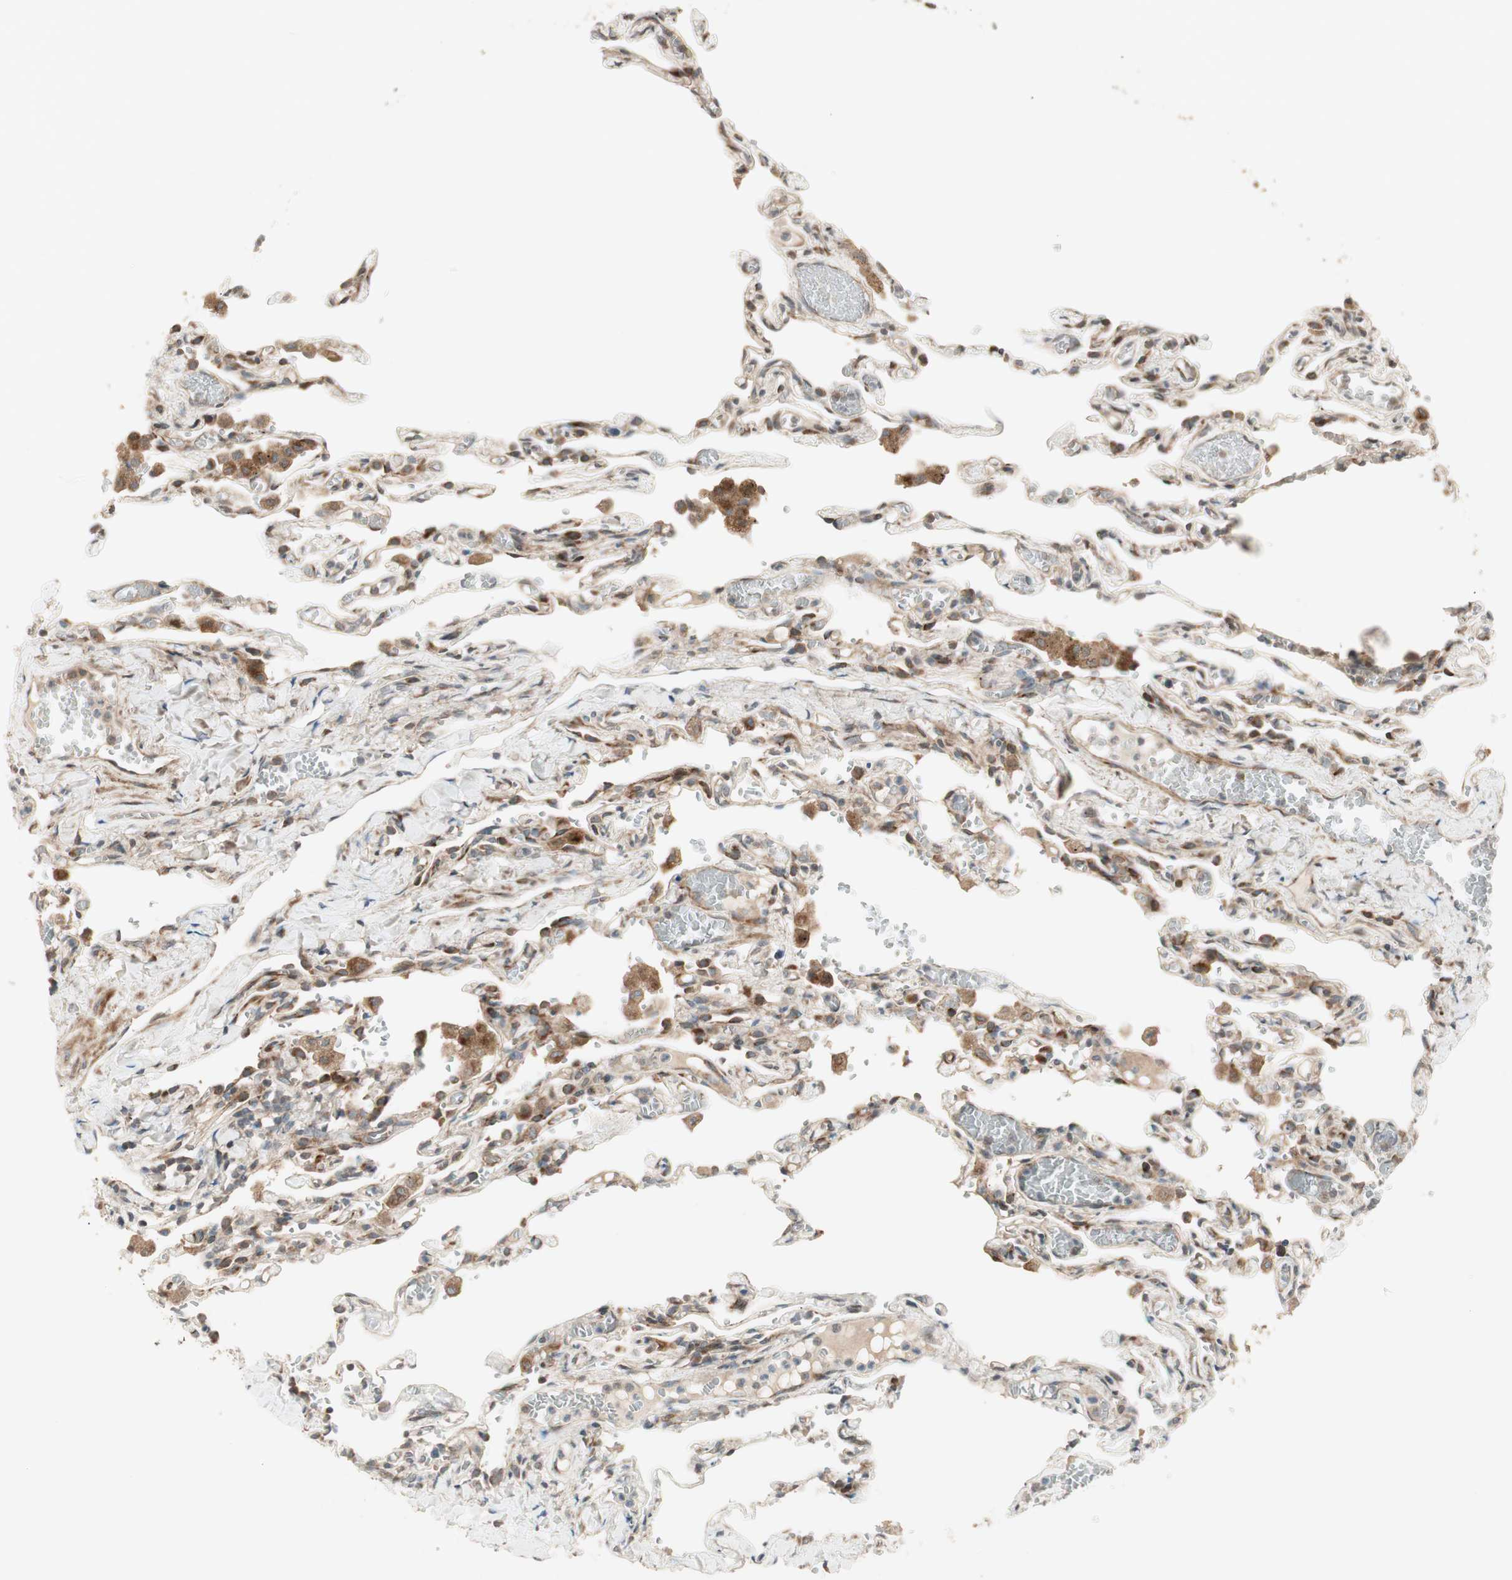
{"staining": {"intensity": "moderate", "quantity": "<25%", "location": "cytoplasmic/membranous"}, "tissue": "lung", "cell_type": "Alveolar cells", "image_type": "normal", "snomed": [{"axis": "morphology", "description": "Normal tissue, NOS"}, {"axis": "topography", "description": "Lung"}], "caption": "Immunohistochemical staining of normal lung demonstrates low levels of moderate cytoplasmic/membranous expression in about <25% of alveolar cells. The protein of interest is stained brown, and the nuclei are stained in blue (DAB IHC with brightfield microscopy, high magnification).", "gene": "PPP2R5E", "patient": {"sex": "male", "age": 21}}